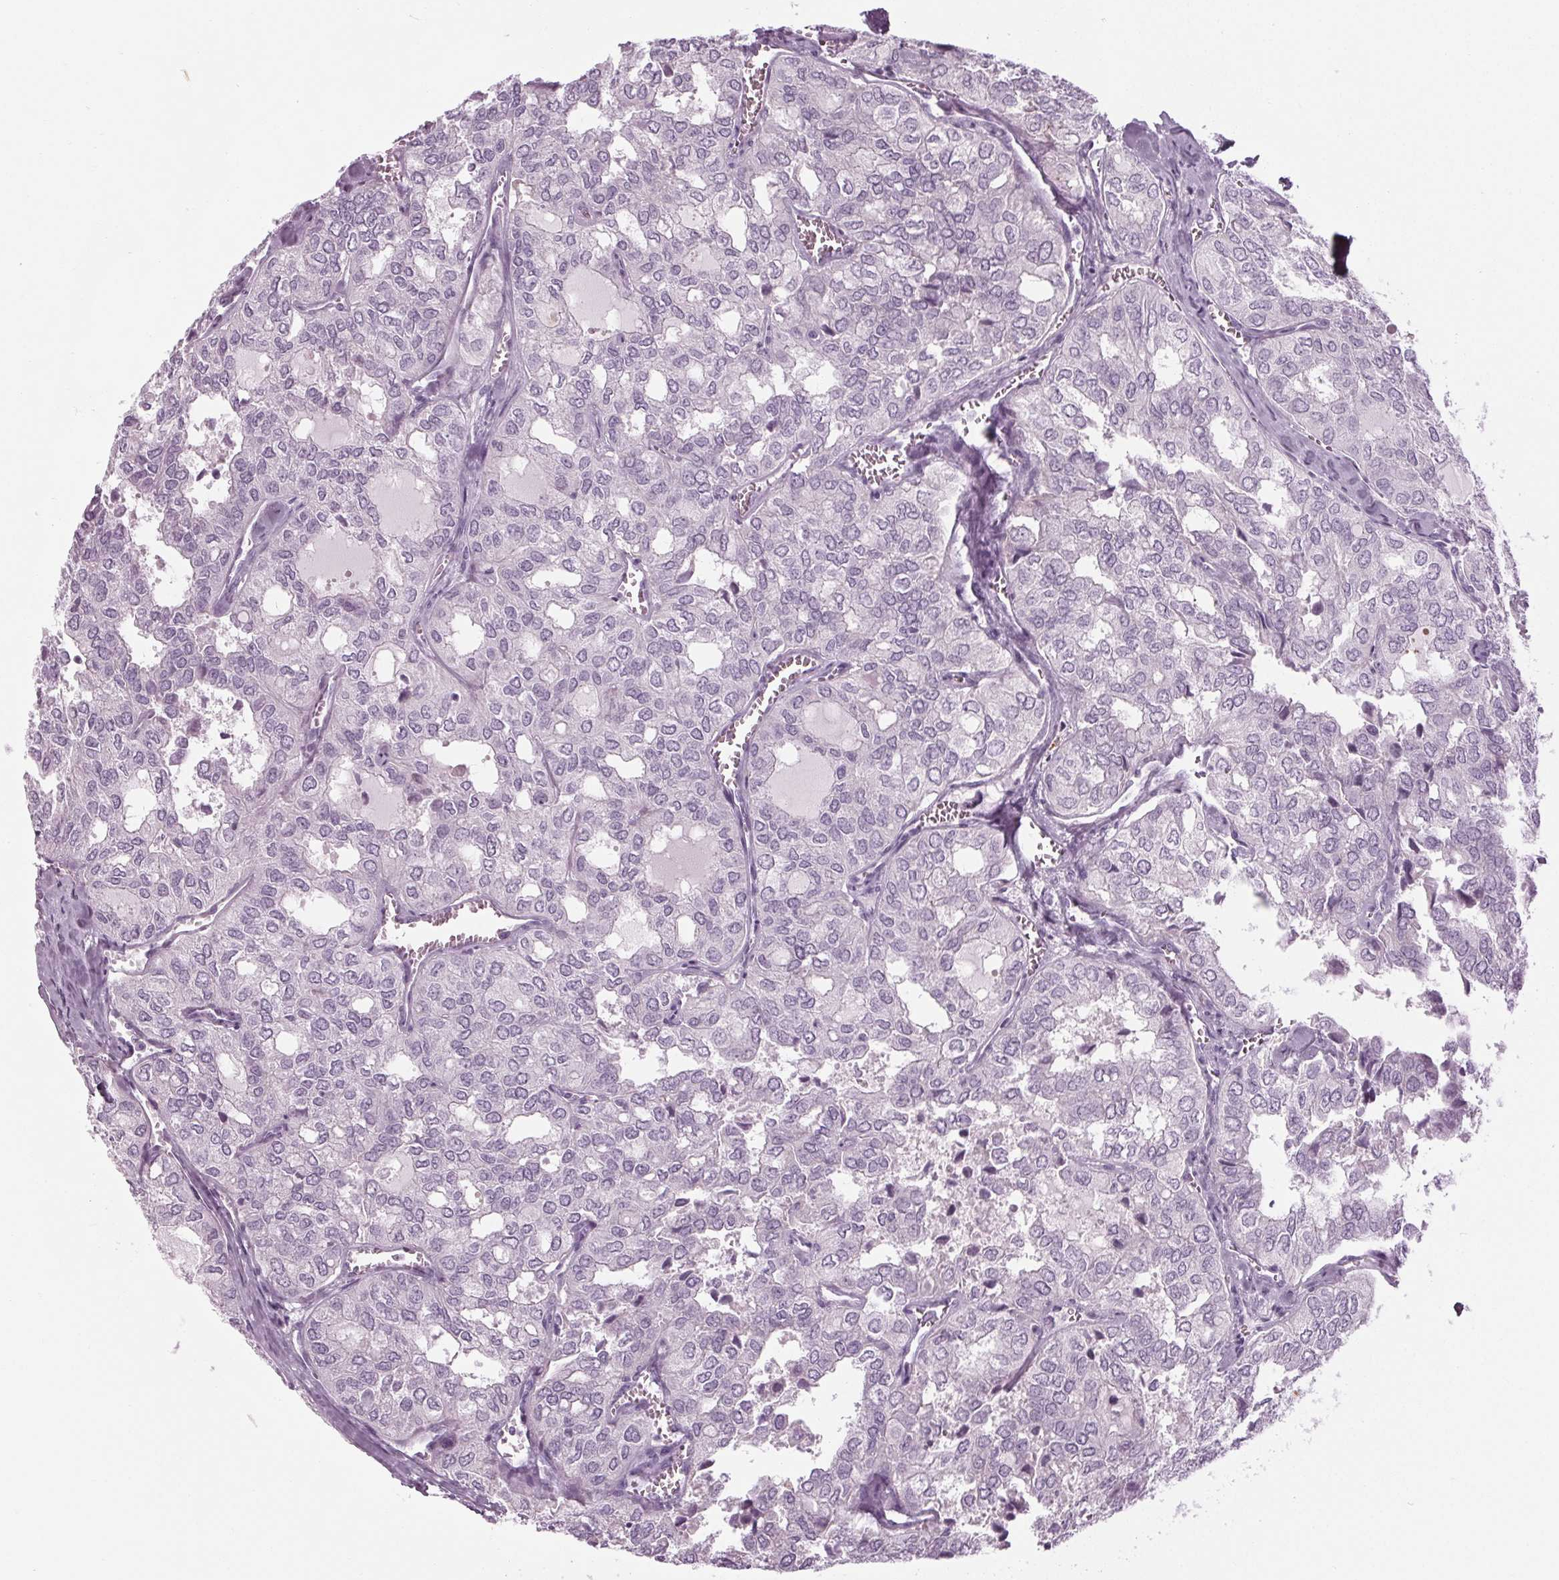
{"staining": {"intensity": "negative", "quantity": "none", "location": "none"}, "tissue": "thyroid cancer", "cell_type": "Tumor cells", "image_type": "cancer", "snomed": [{"axis": "morphology", "description": "Follicular adenoma carcinoma, NOS"}, {"axis": "topography", "description": "Thyroid gland"}], "caption": "This is an IHC histopathology image of thyroid cancer (follicular adenoma carcinoma). There is no positivity in tumor cells.", "gene": "CYP3A43", "patient": {"sex": "male", "age": 75}}